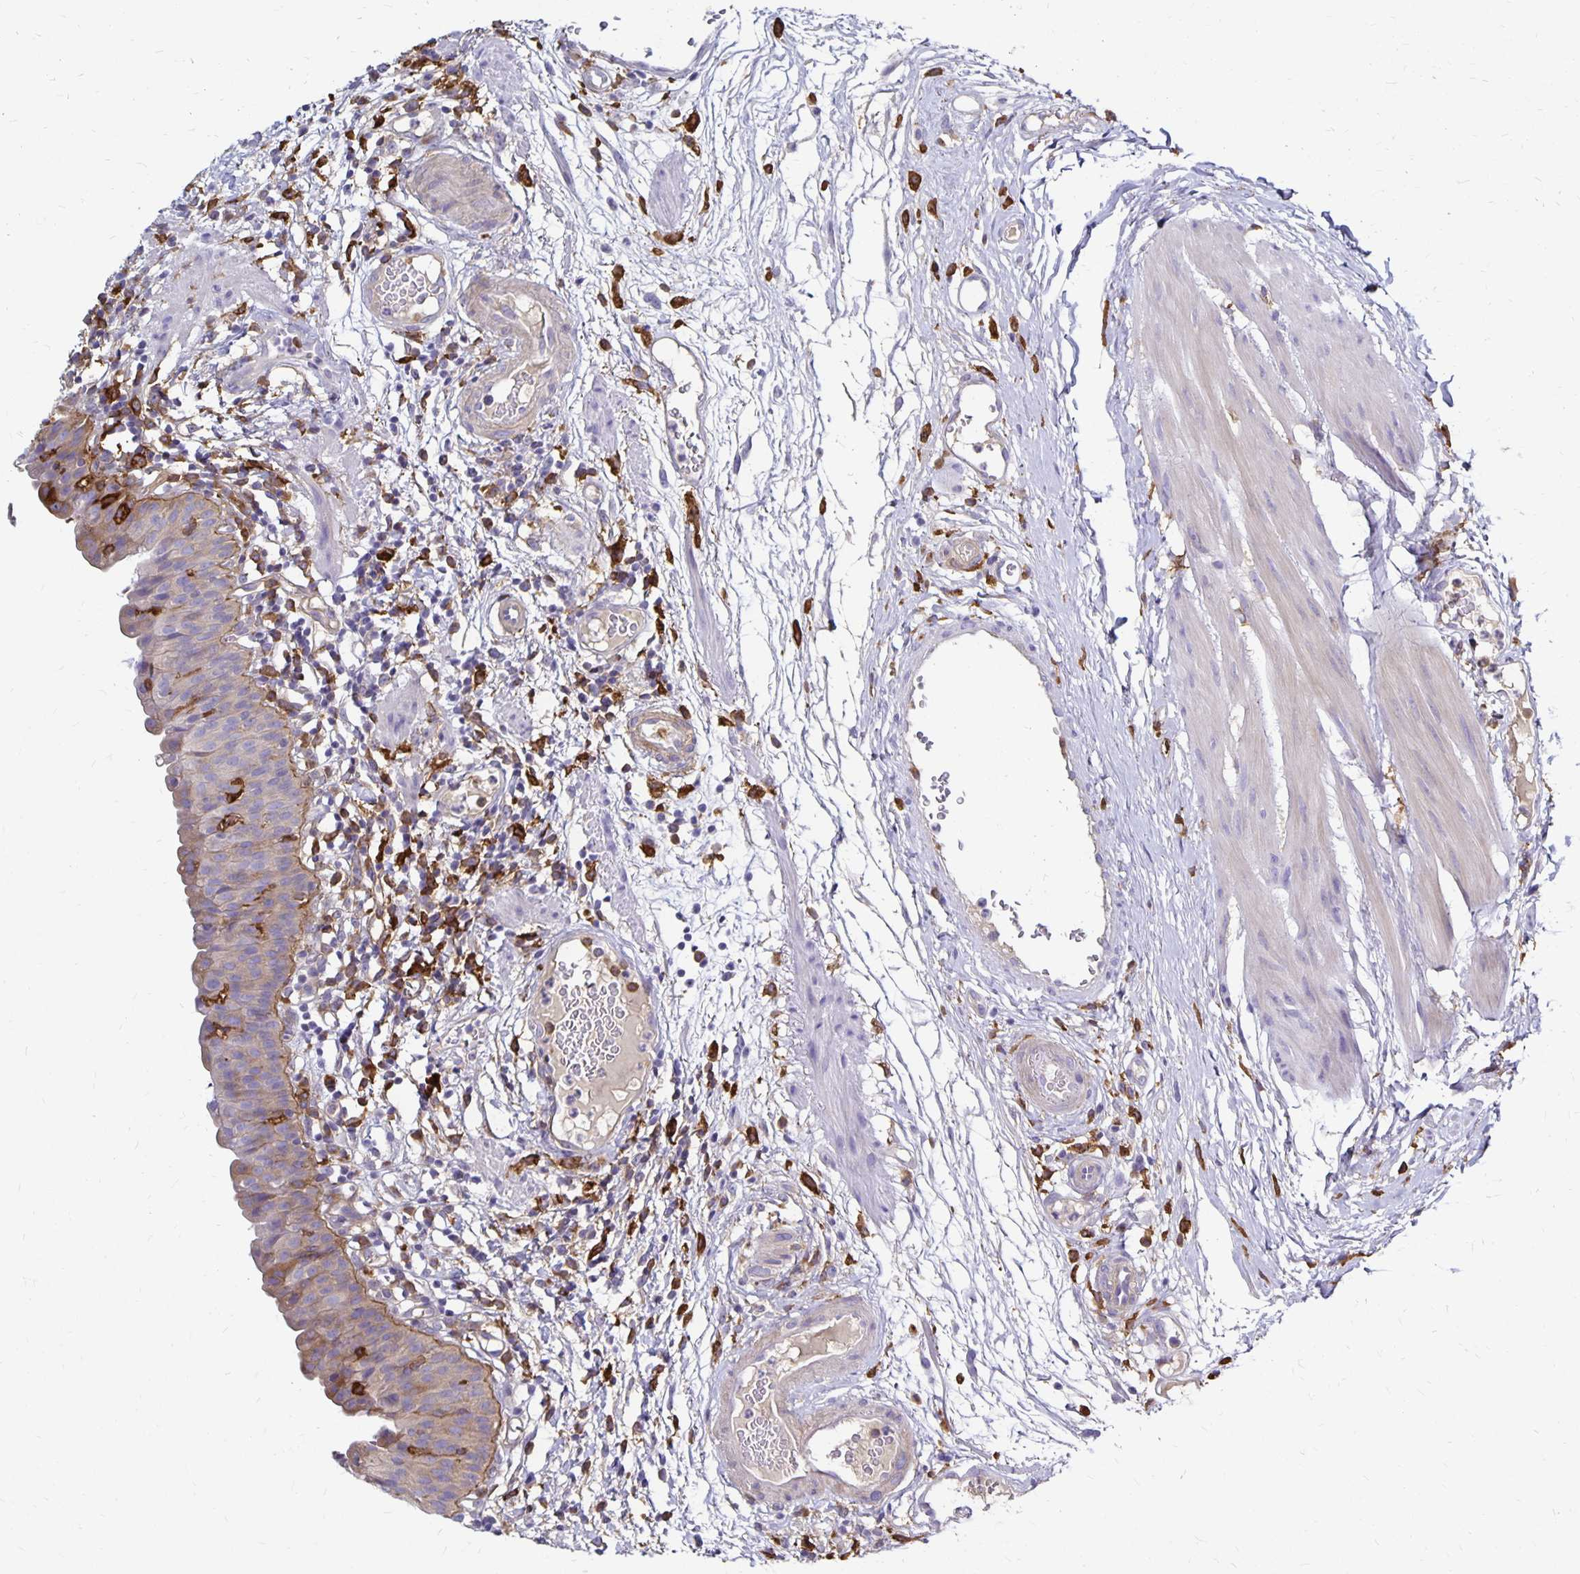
{"staining": {"intensity": "weak", "quantity": "<25%", "location": "cytoplasmic/membranous"}, "tissue": "urinary bladder", "cell_type": "Urothelial cells", "image_type": "normal", "snomed": [{"axis": "morphology", "description": "Normal tissue, NOS"}, {"axis": "morphology", "description": "Inflammation, NOS"}, {"axis": "topography", "description": "Urinary bladder"}], "caption": "IHC photomicrograph of normal human urinary bladder stained for a protein (brown), which displays no staining in urothelial cells. The staining is performed using DAB (3,3'-diaminobenzidine) brown chromogen with nuclei counter-stained in using hematoxylin.", "gene": "TNS3", "patient": {"sex": "male", "age": 57}}